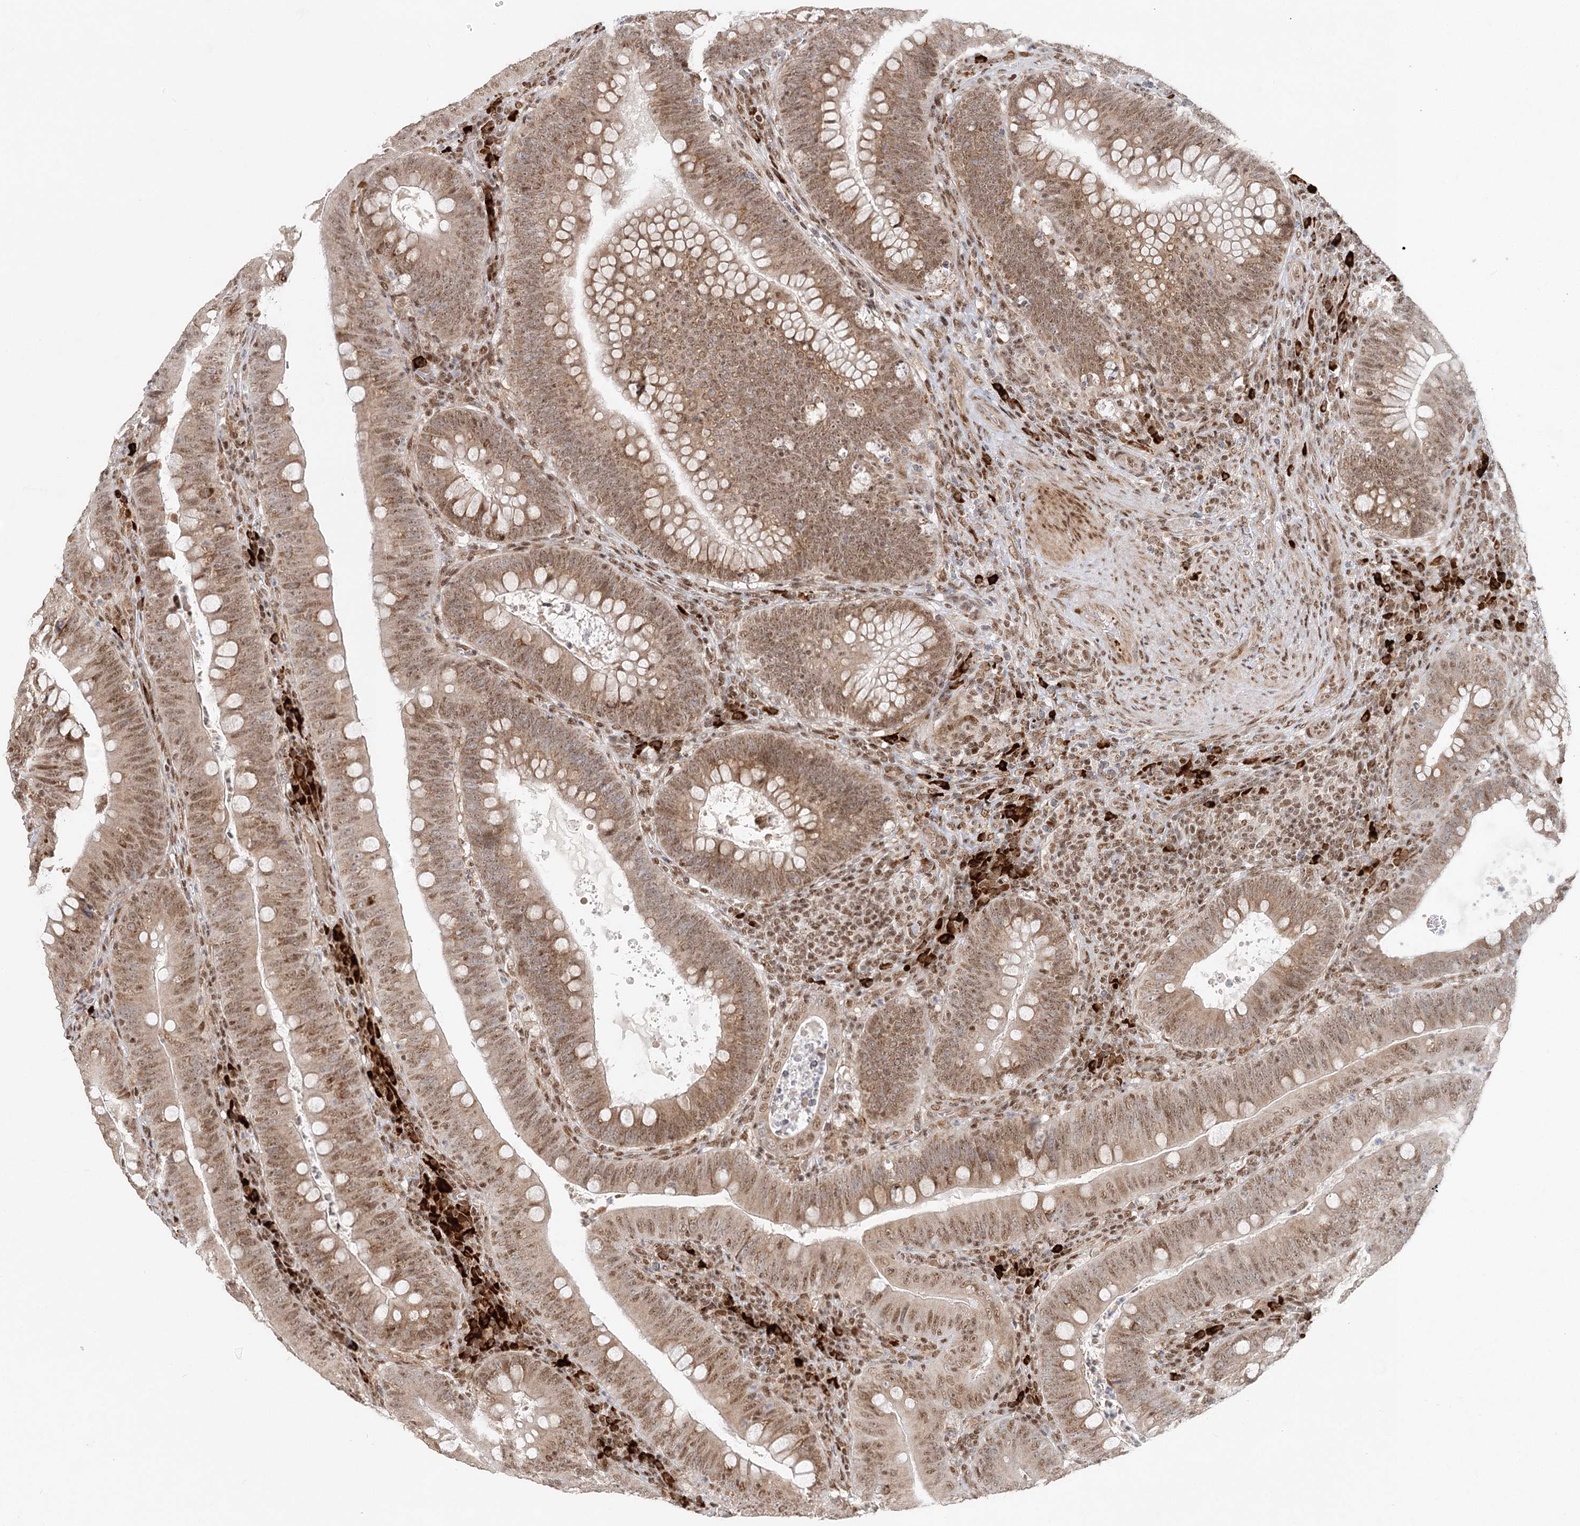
{"staining": {"intensity": "moderate", "quantity": ">75%", "location": "cytoplasmic/membranous,nuclear"}, "tissue": "colorectal cancer", "cell_type": "Tumor cells", "image_type": "cancer", "snomed": [{"axis": "morphology", "description": "Normal tissue, NOS"}, {"axis": "topography", "description": "Colon"}], "caption": "Protein analysis of colorectal cancer tissue reveals moderate cytoplasmic/membranous and nuclear staining in about >75% of tumor cells.", "gene": "BNIP5", "patient": {"sex": "female", "age": 82}}